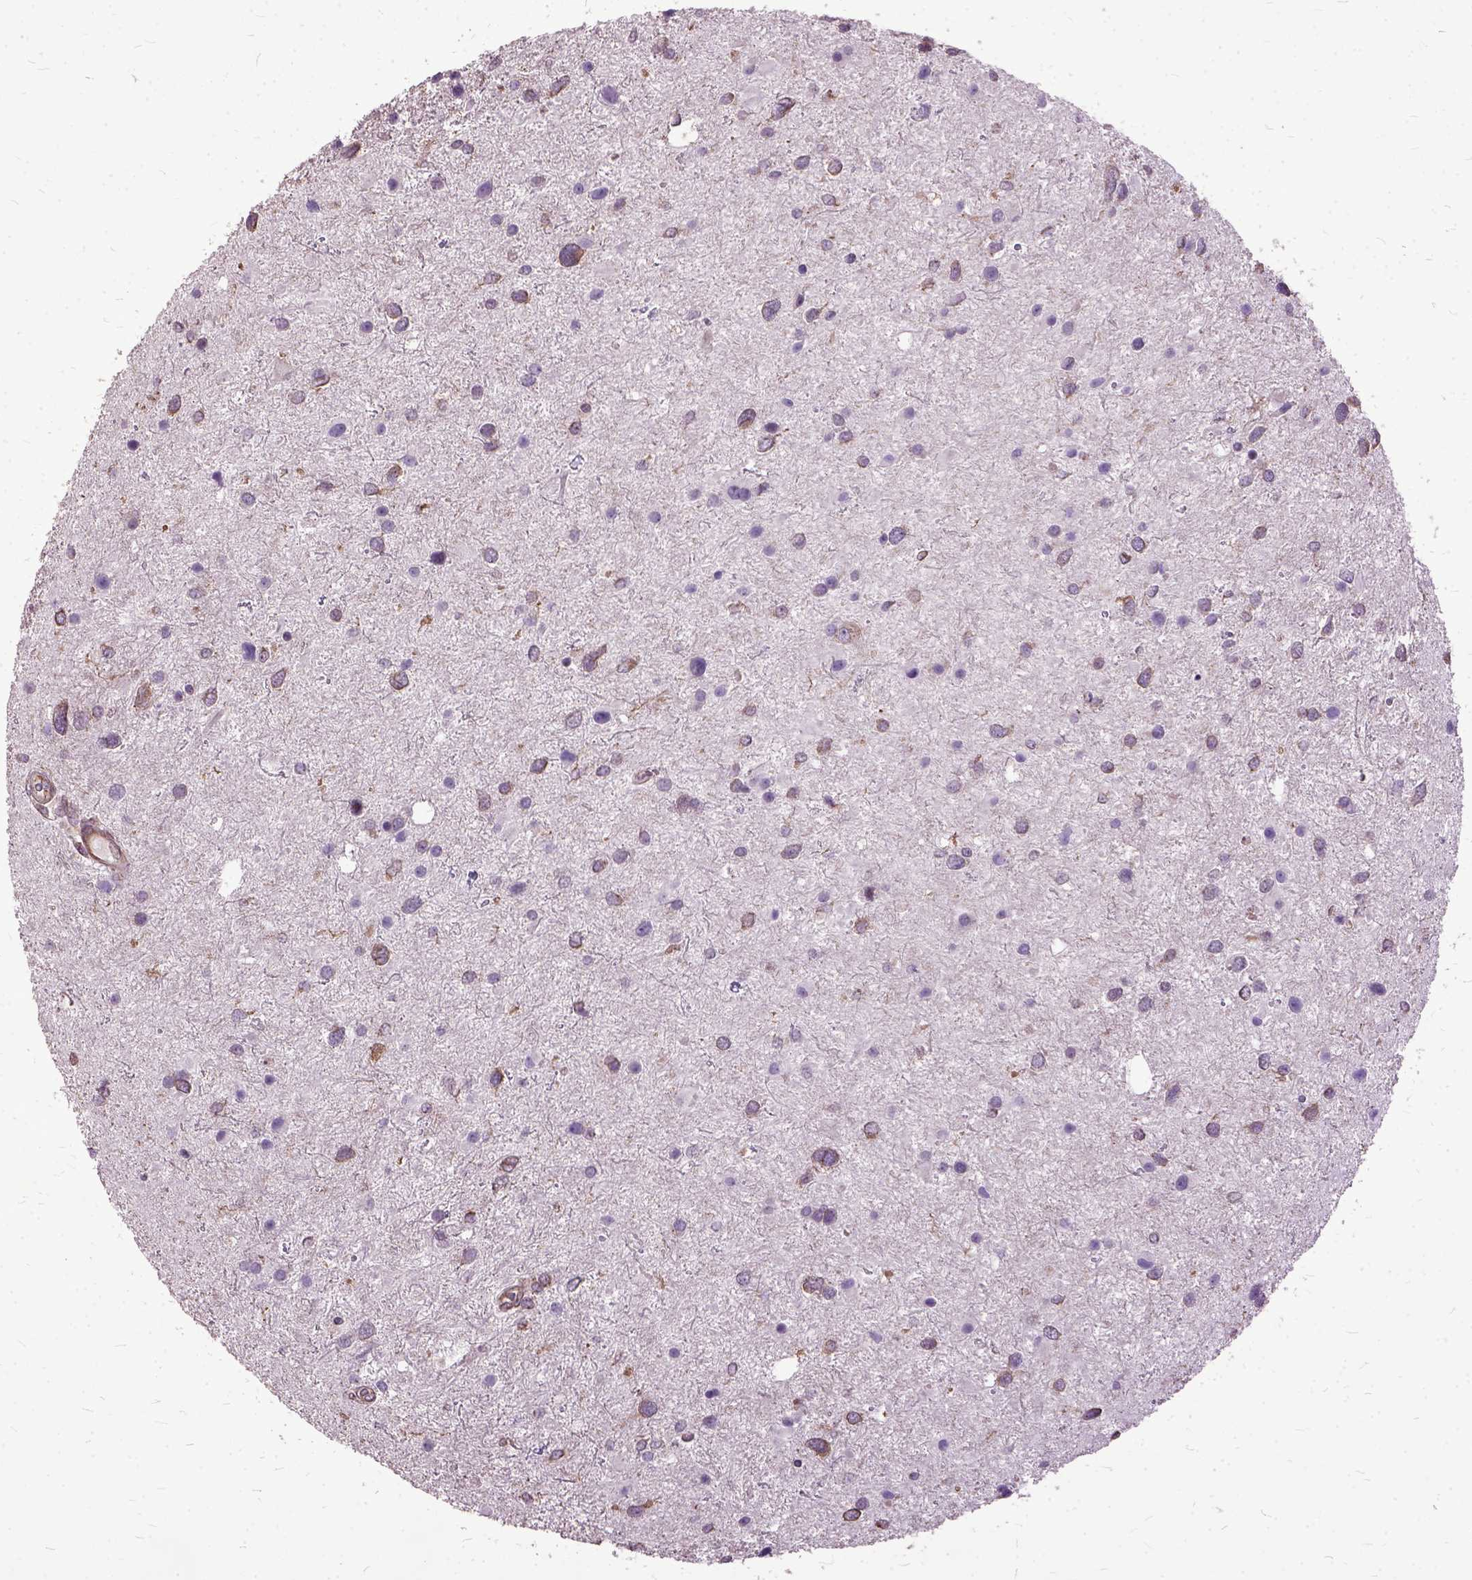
{"staining": {"intensity": "negative", "quantity": "none", "location": "none"}, "tissue": "glioma", "cell_type": "Tumor cells", "image_type": "cancer", "snomed": [{"axis": "morphology", "description": "Glioma, malignant, Low grade"}, {"axis": "topography", "description": "Brain"}], "caption": "The micrograph demonstrates no staining of tumor cells in malignant low-grade glioma.", "gene": "AREG", "patient": {"sex": "female", "age": 32}}